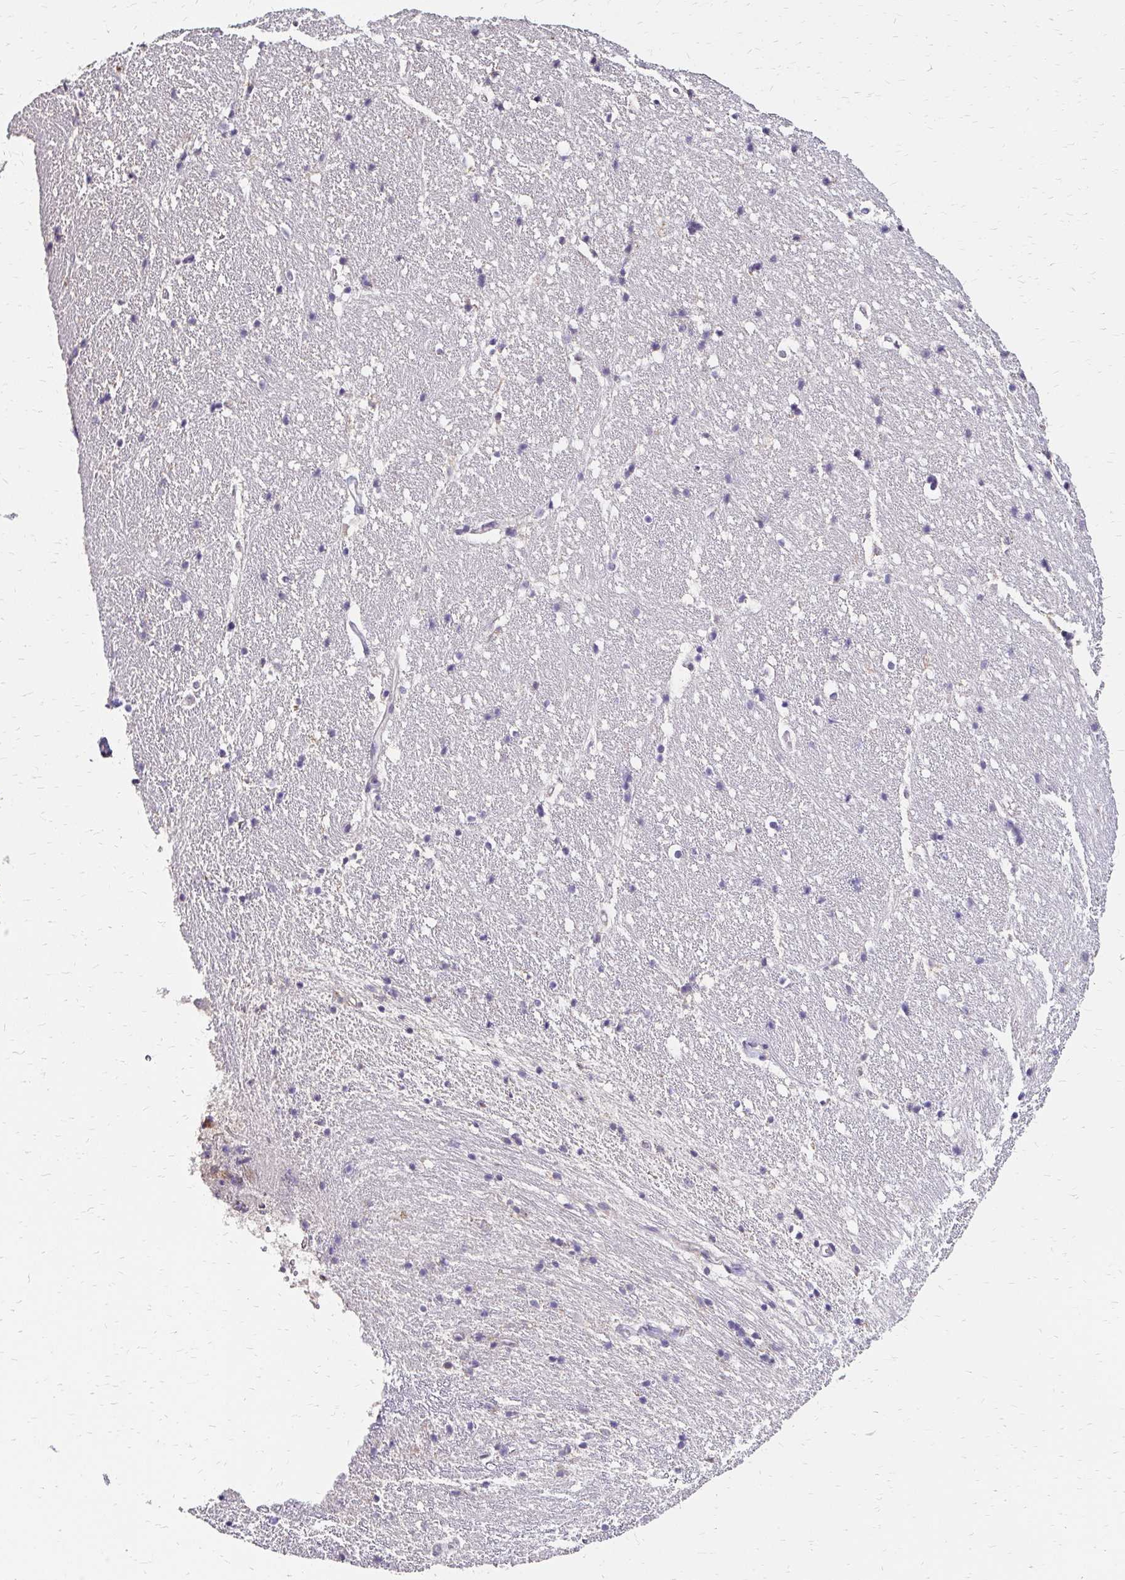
{"staining": {"intensity": "negative", "quantity": "none", "location": "none"}, "tissue": "hippocampus", "cell_type": "Glial cells", "image_type": "normal", "snomed": [{"axis": "morphology", "description": "Normal tissue, NOS"}, {"axis": "topography", "description": "Hippocampus"}], "caption": "High power microscopy histopathology image of an IHC histopathology image of unremarkable hippocampus, revealing no significant expression in glial cells. (DAB IHC visualized using brightfield microscopy, high magnification).", "gene": "PRIMA1", "patient": {"sex": "male", "age": 63}}